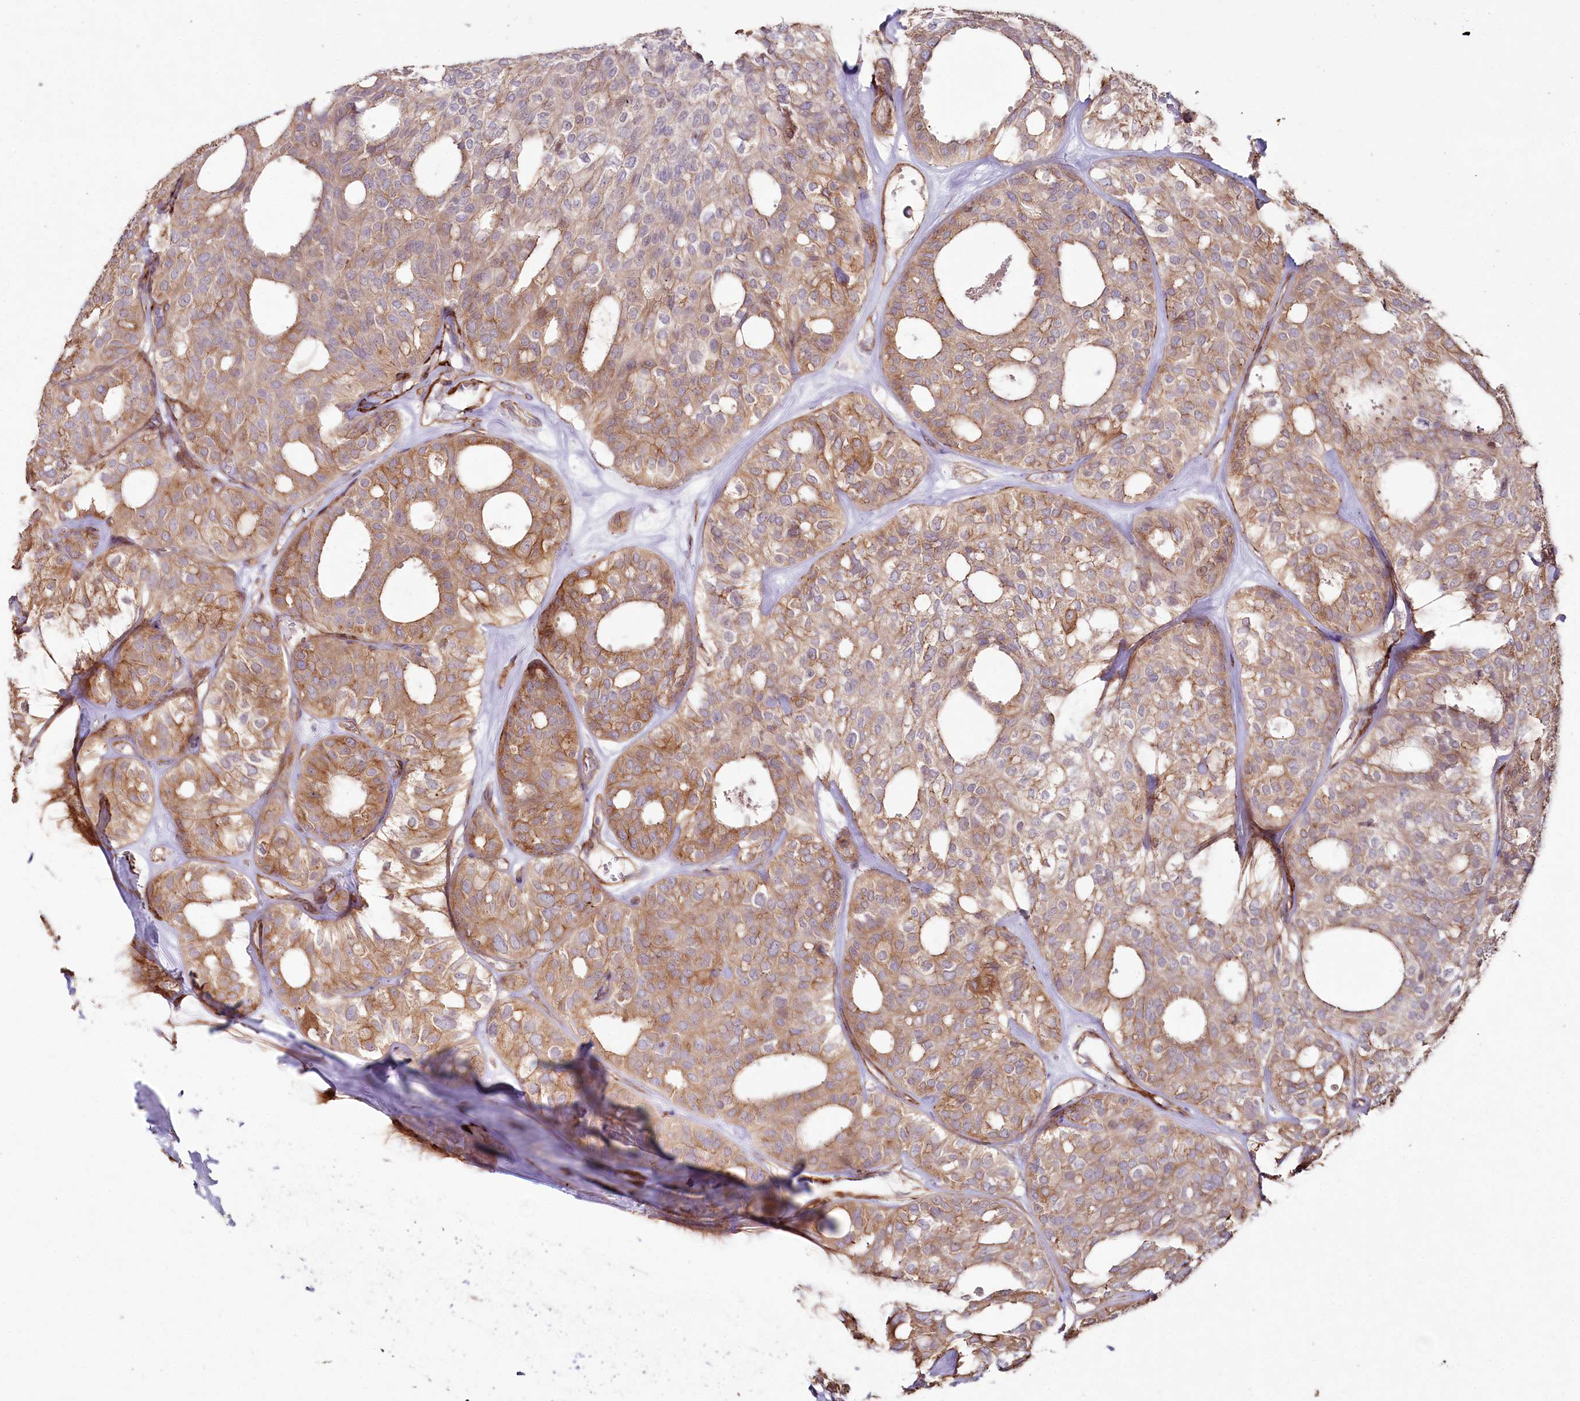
{"staining": {"intensity": "moderate", "quantity": ">75%", "location": "cytoplasmic/membranous"}, "tissue": "thyroid cancer", "cell_type": "Tumor cells", "image_type": "cancer", "snomed": [{"axis": "morphology", "description": "Follicular adenoma carcinoma, NOS"}, {"axis": "topography", "description": "Thyroid gland"}], "caption": "Tumor cells show medium levels of moderate cytoplasmic/membranous positivity in approximately >75% of cells in human thyroid cancer.", "gene": "SUMF1", "patient": {"sex": "male", "age": 75}}